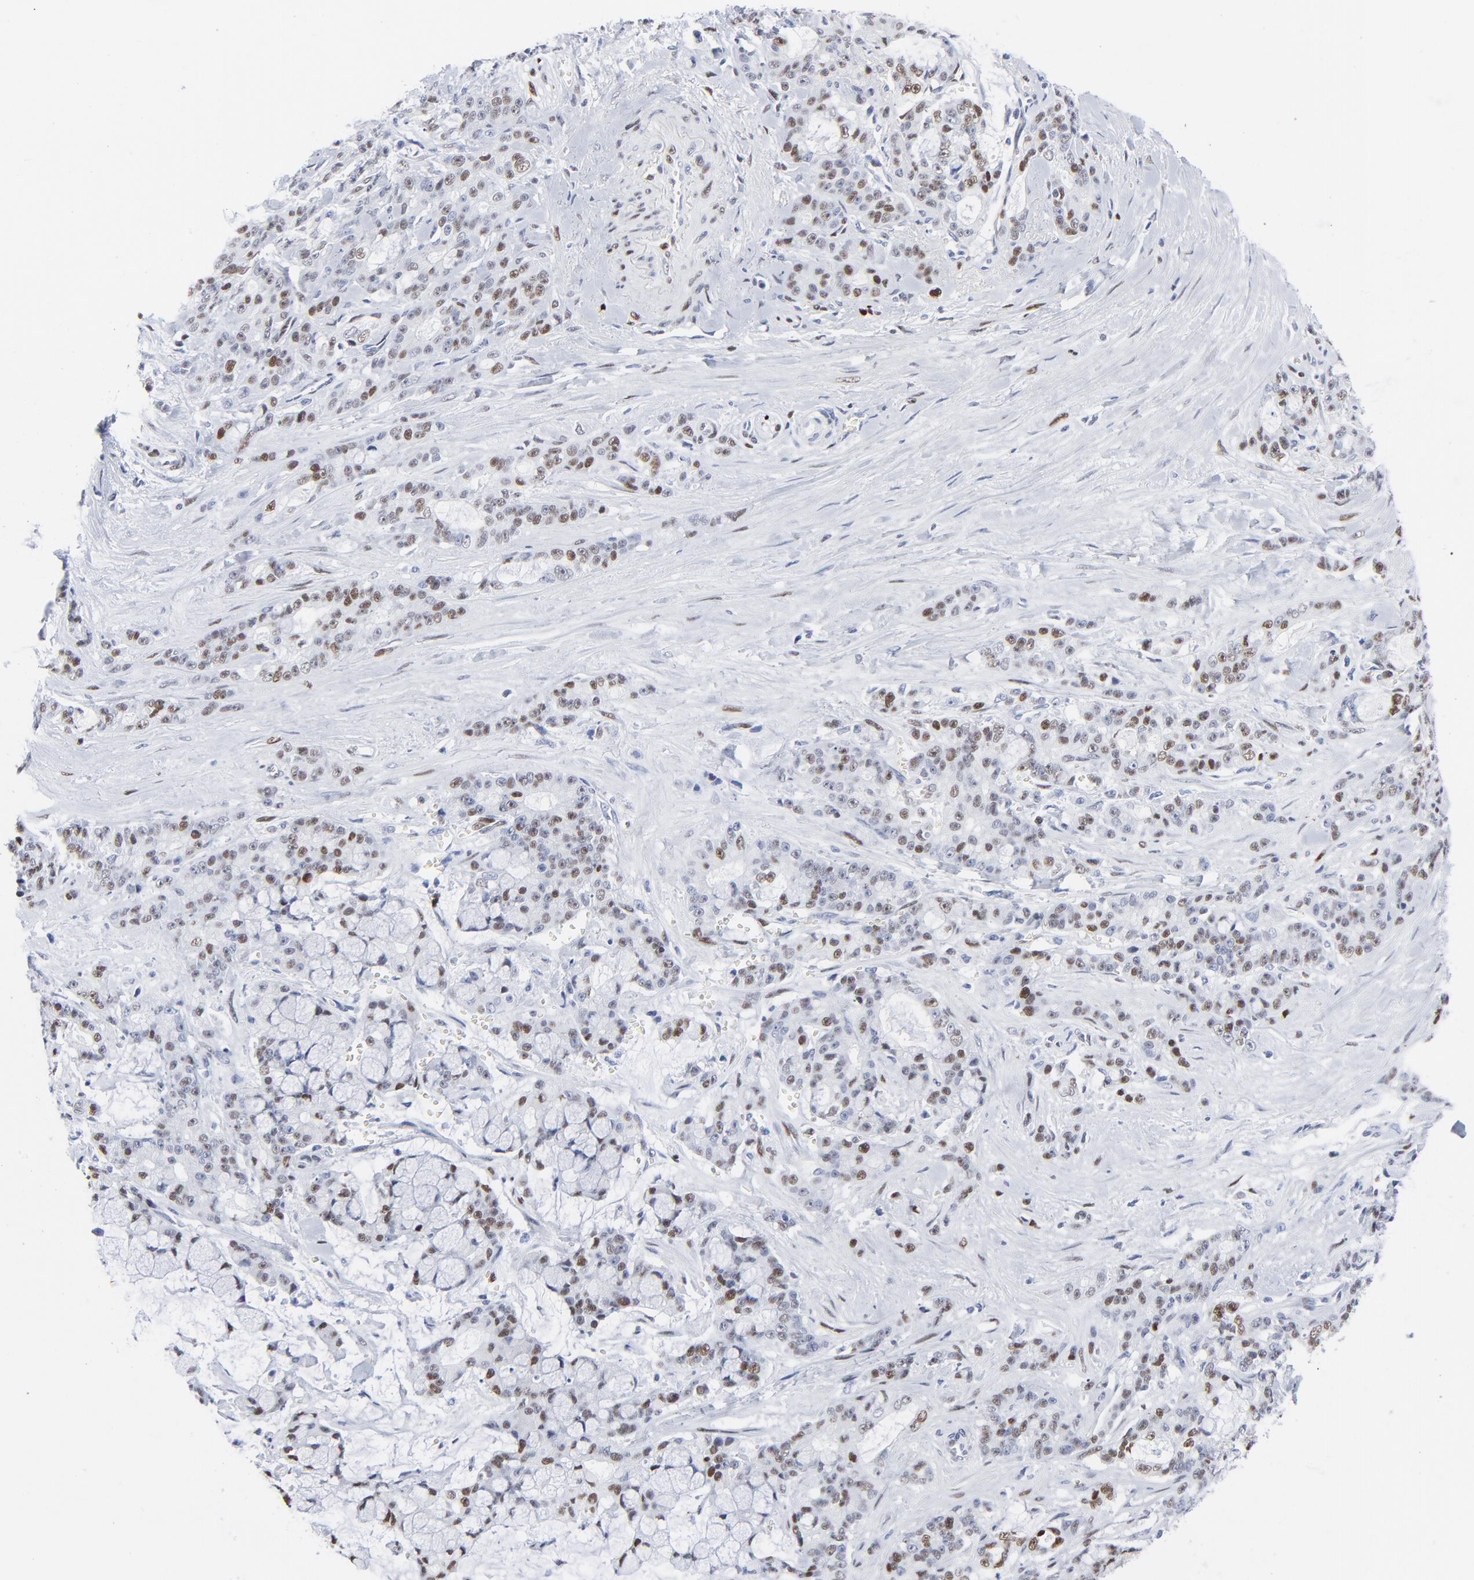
{"staining": {"intensity": "moderate", "quantity": ">75%", "location": "nuclear"}, "tissue": "pancreatic cancer", "cell_type": "Tumor cells", "image_type": "cancer", "snomed": [{"axis": "morphology", "description": "Adenocarcinoma, NOS"}, {"axis": "topography", "description": "Pancreas"}], "caption": "Pancreatic cancer (adenocarcinoma) stained with a brown dye shows moderate nuclear positive staining in about >75% of tumor cells.", "gene": "JUN", "patient": {"sex": "female", "age": 73}}